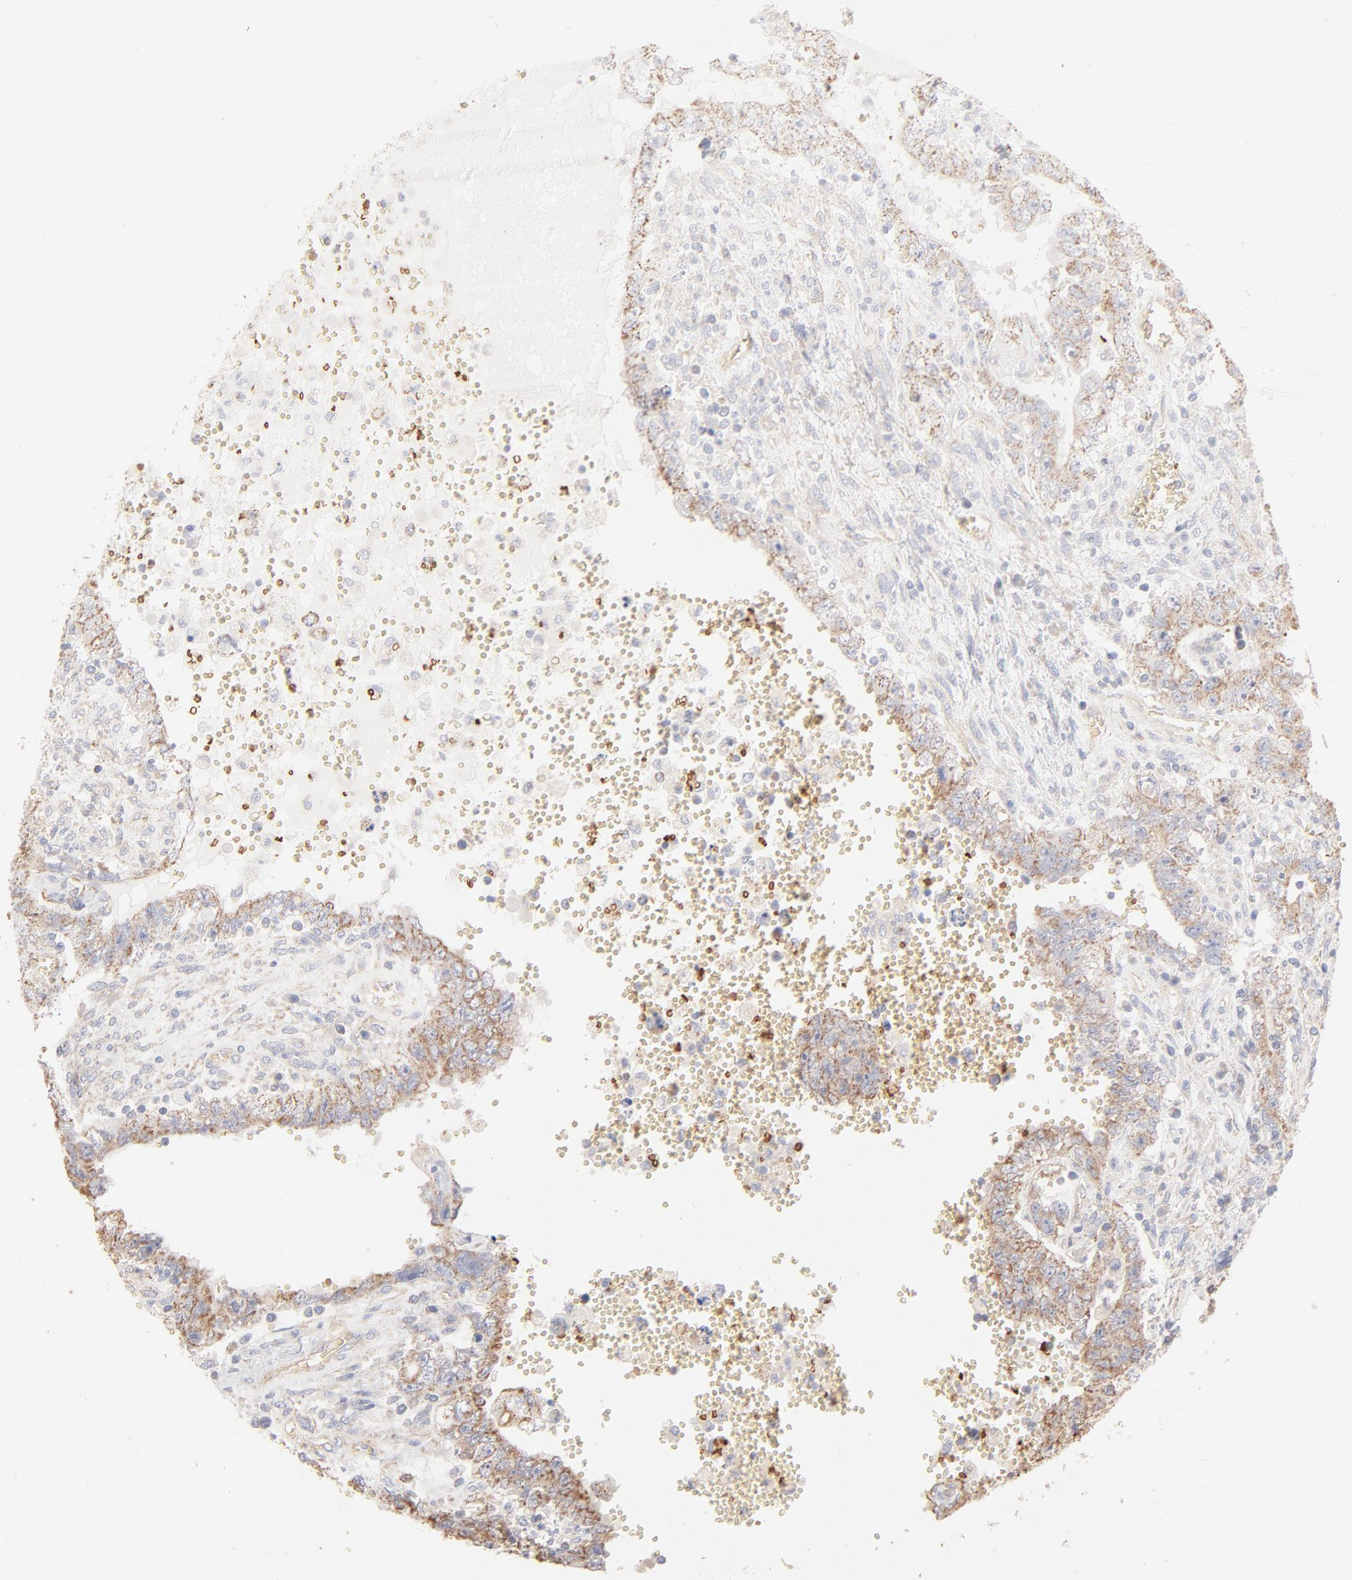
{"staining": {"intensity": "weak", "quantity": ">75%", "location": "cytoplasmic/membranous"}, "tissue": "testis cancer", "cell_type": "Tumor cells", "image_type": "cancer", "snomed": [{"axis": "morphology", "description": "Carcinoma, Embryonal, NOS"}, {"axis": "topography", "description": "Testis"}], "caption": "IHC staining of testis embryonal carcinoma, which shows low levels of weak cytoplasmic/membranous positivity in approximately >75% of tumor cells indicating weak cytoplasmic/membranous protein expression. The staining was performed using DAB (brown) for protein detection and nuclei were counterstained in hematoxylin (blue).", "gene": "SPTB", "patient": {"sex": "male", "age": 26}}